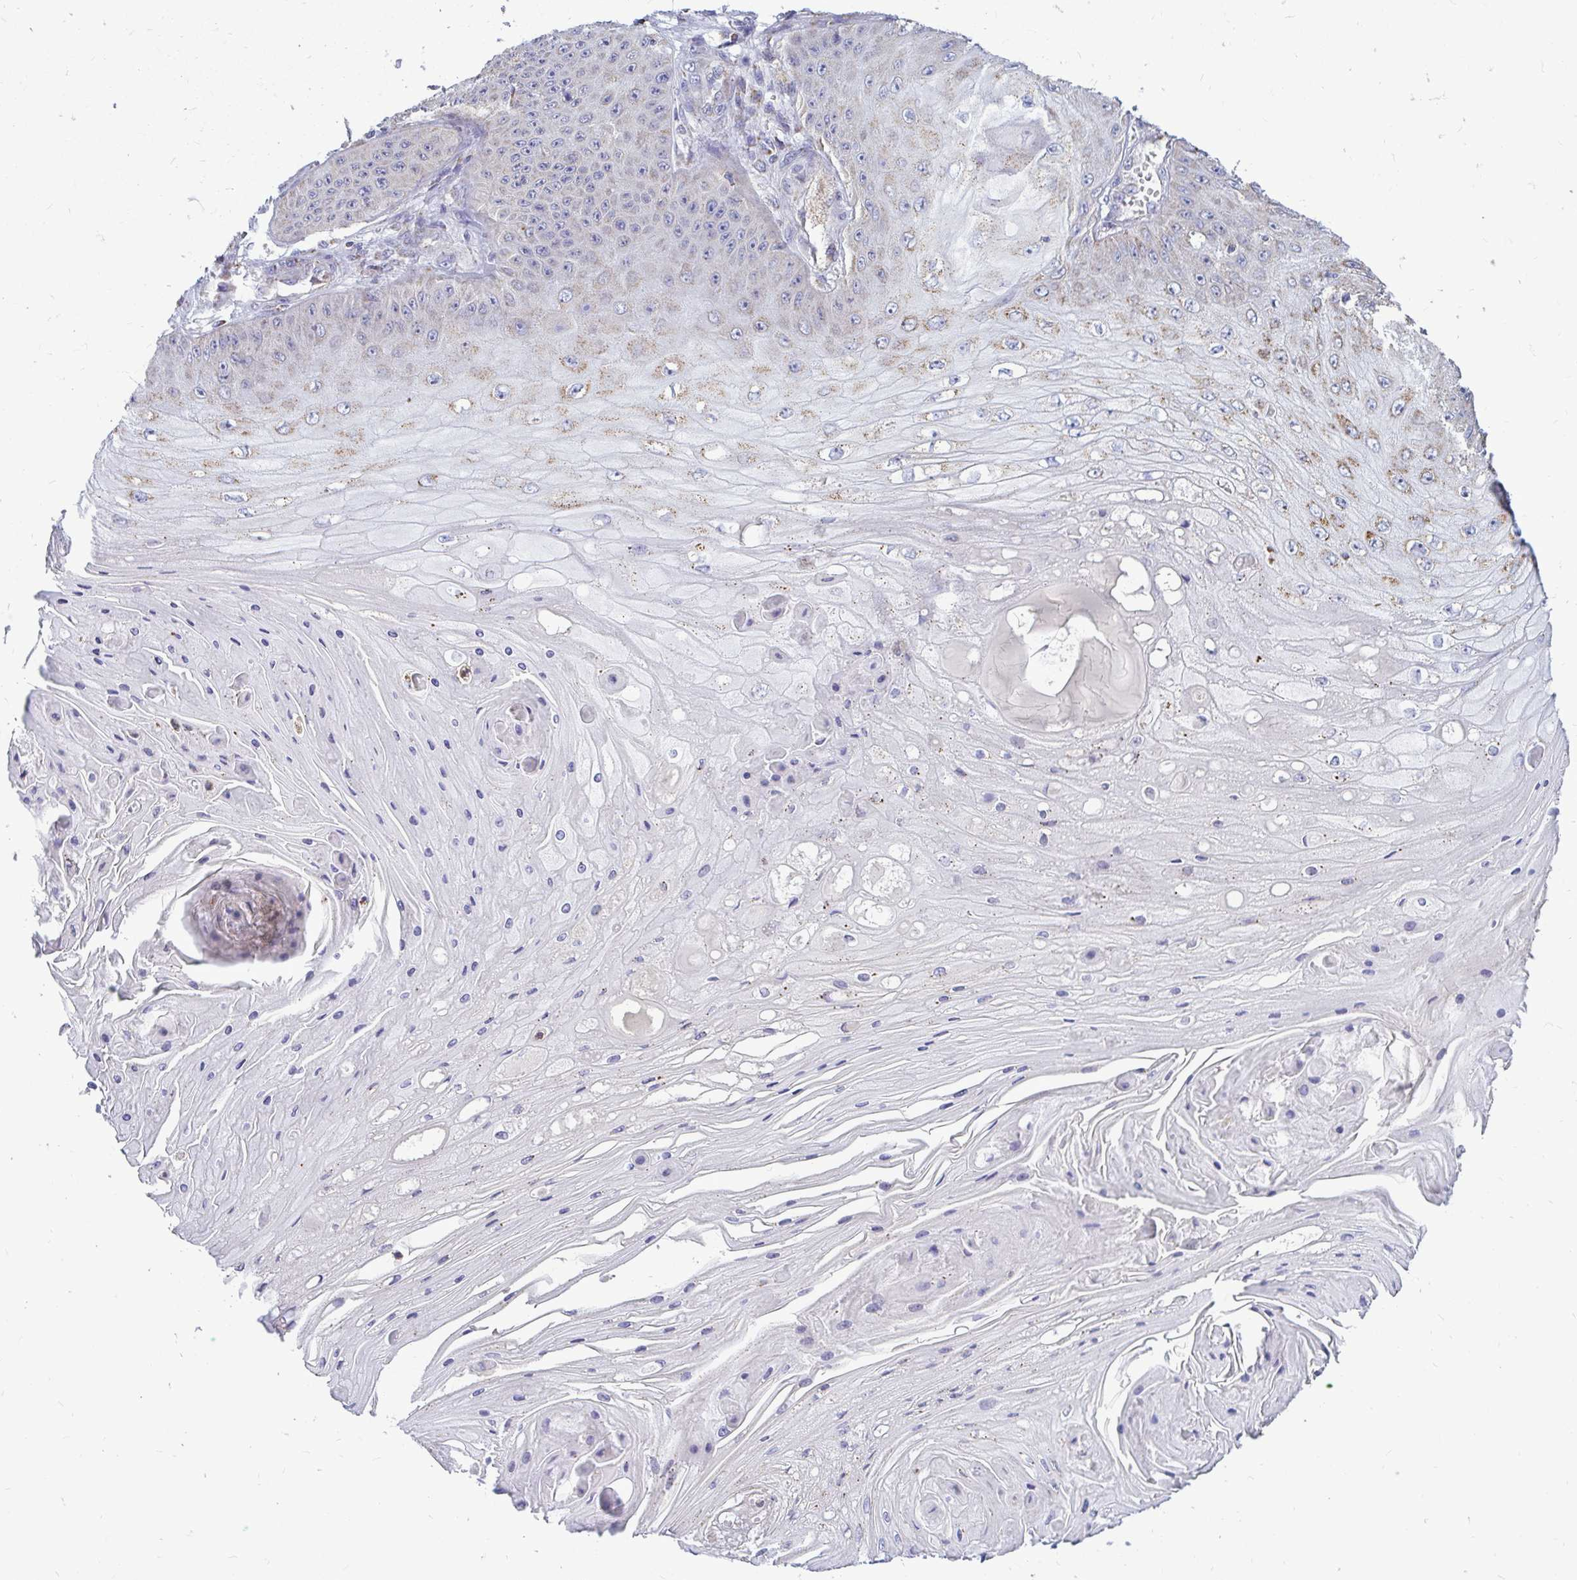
{"staining": {"intensity": "weak", "quantity": "25%-75%", "location": "cytoplasmic/membranous"}, "tissue": "skin cancer", "cell_type": "Tumor cells", "image_type": "cancer", "snomed": [{"axis": "morphology", "description": "Squamous cell carcinoma, NOS"}, {"axis": "topography", "description": "Skin"}], "caption": "There is low levels of weak cytoplasmic/membranous expression in tumor cells of skin squamous cell carcinoma, as demonstrated by immunohistochemical staining (brown color).", "gene": "OR10R2", "patient": {"sex": "male", "age": 70}}